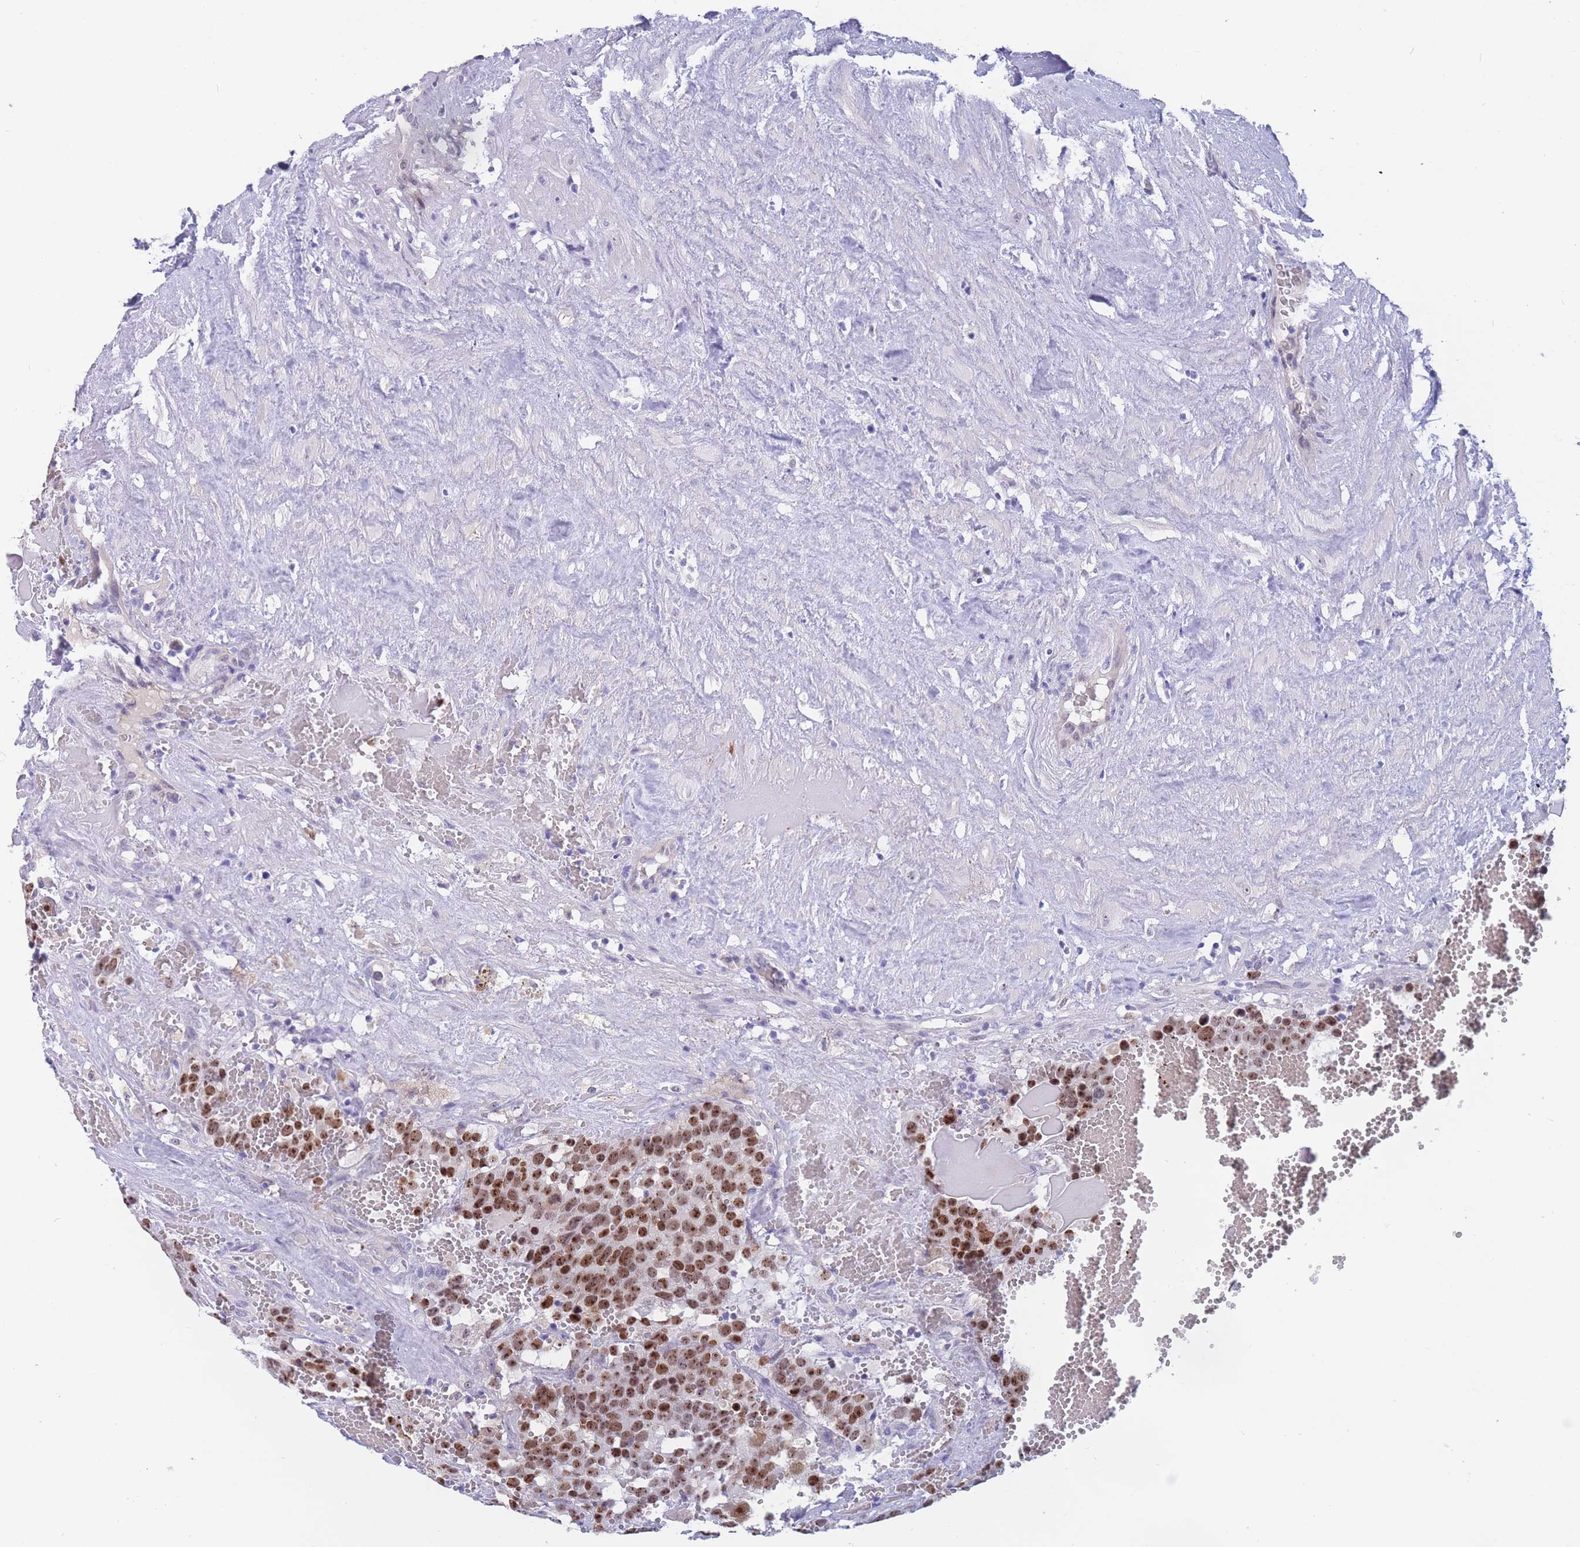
{"staining": {"intensity": "moderate", "quantity": ">75%", "location": "nuclear"}, "tissue": "testis cancer", "cell_type": "Tumor cells", "image_type": "cancer", "snomed": [{"axis": "morphology", "description": "Seminoma, NOS"}, {"axis": "topography", "description": "Testis"}], "caption": "The micrograph displays a brown stain indicating the presence of a protein in the nuclear of tumor cells in testis cancer (seminoma). The staining was performed using DAB to visualize the protein expression in brown, while the nuclei were stained in blue with hematoxylin (Magnification: 20x).", "gene": "BOP1", "patient": {"sex": "male", "age": 71}}